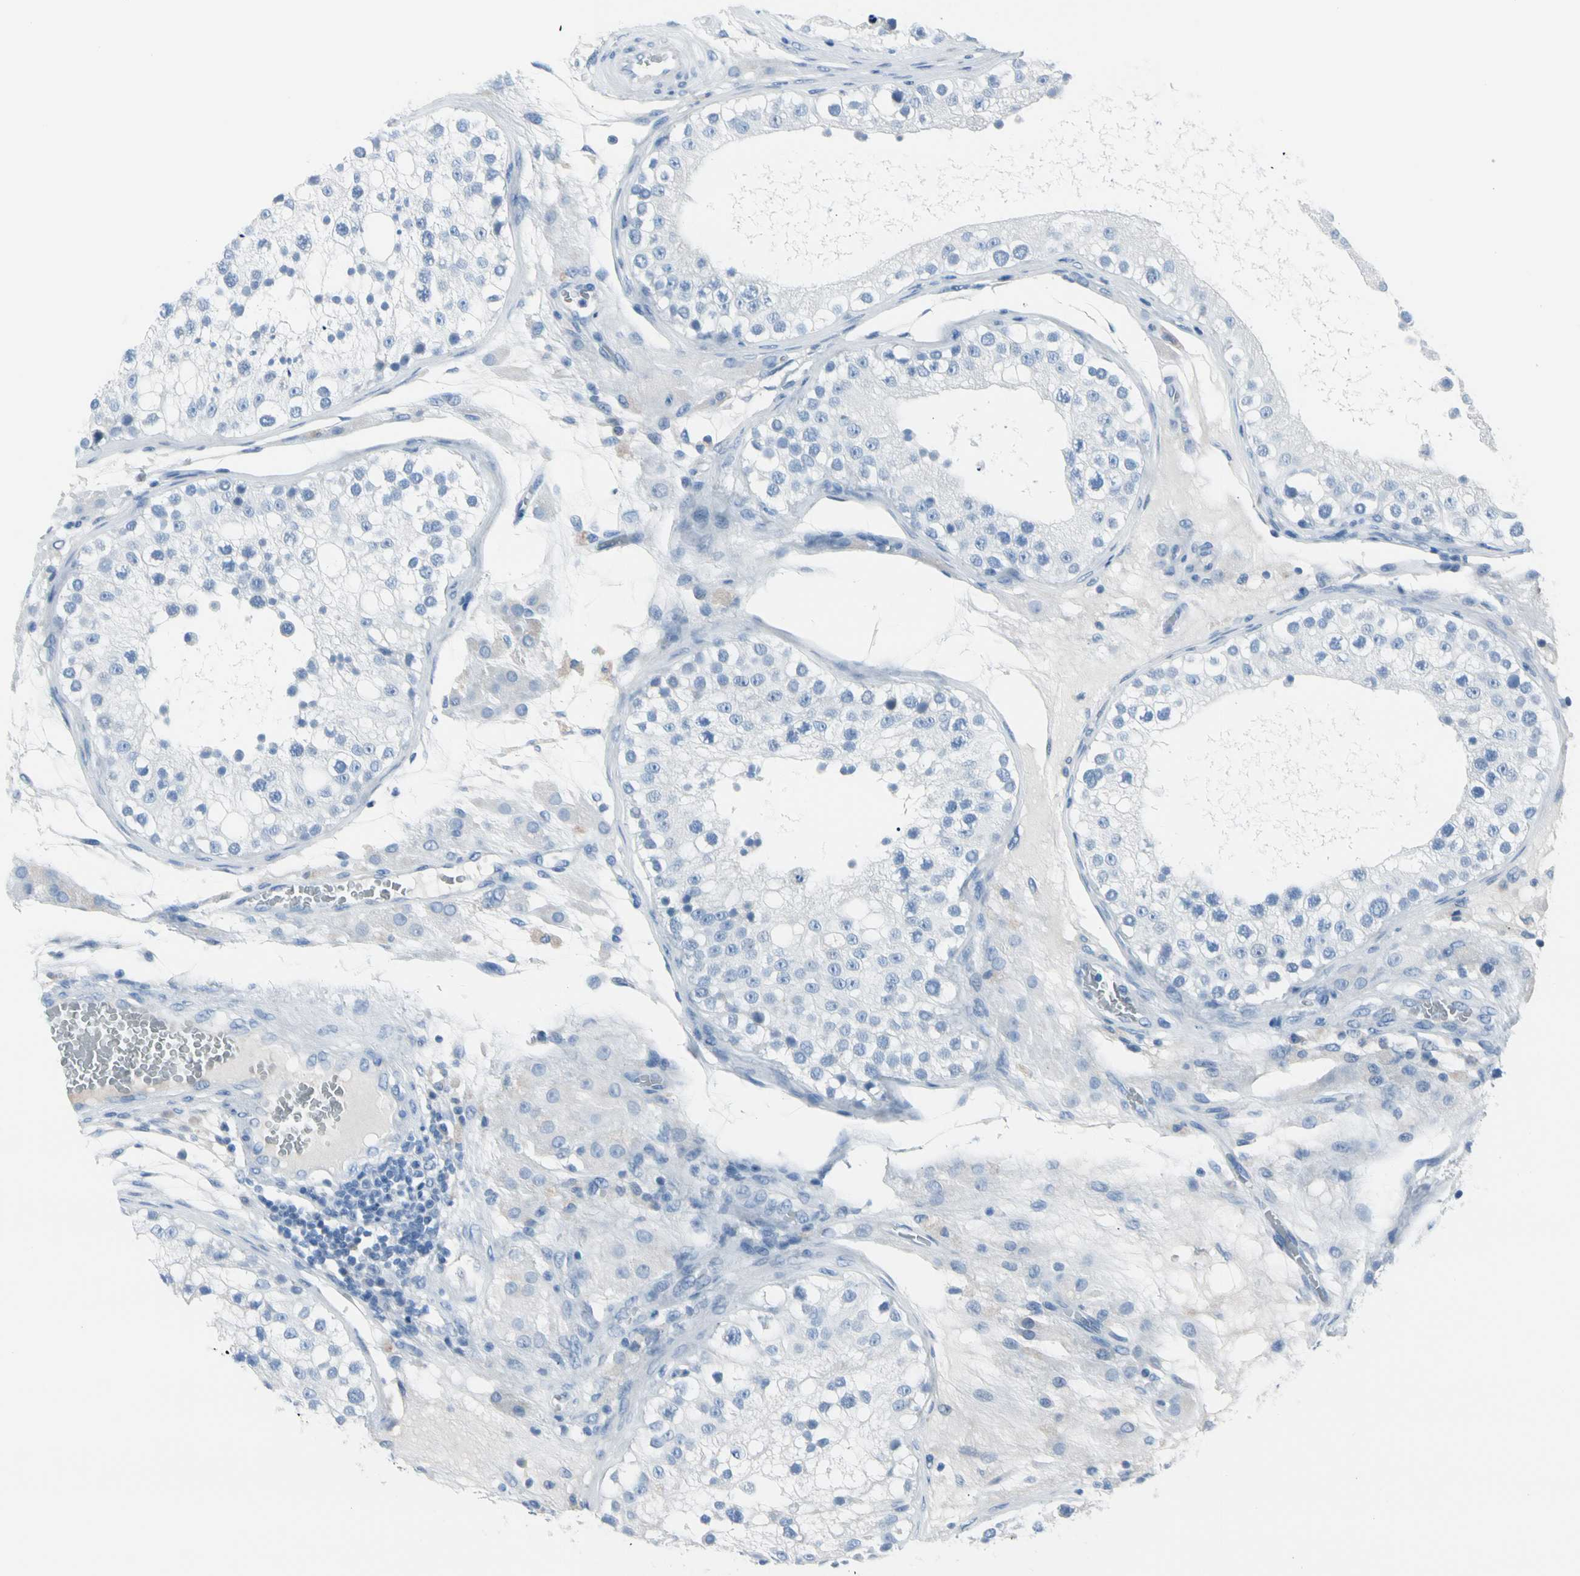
{"staining": {"intensity": "negative", "quantity": "none", "location": "none"}, "tissue": "testis", "cell_type": "Cells in seminiferous ducts", "image_type": "normal", "snomed": [{"axis": "morphology", "description": "Normal tissue, NOS"}, {"axis": "topography", "description": "Testis"}], "caption": "The immunohistochemistry (IHC) photomicrograph has no significant expression in cells in seminiferous ducts of testis.", "gene": "TPO", "patient": {"sex": "male", "age": 26}}